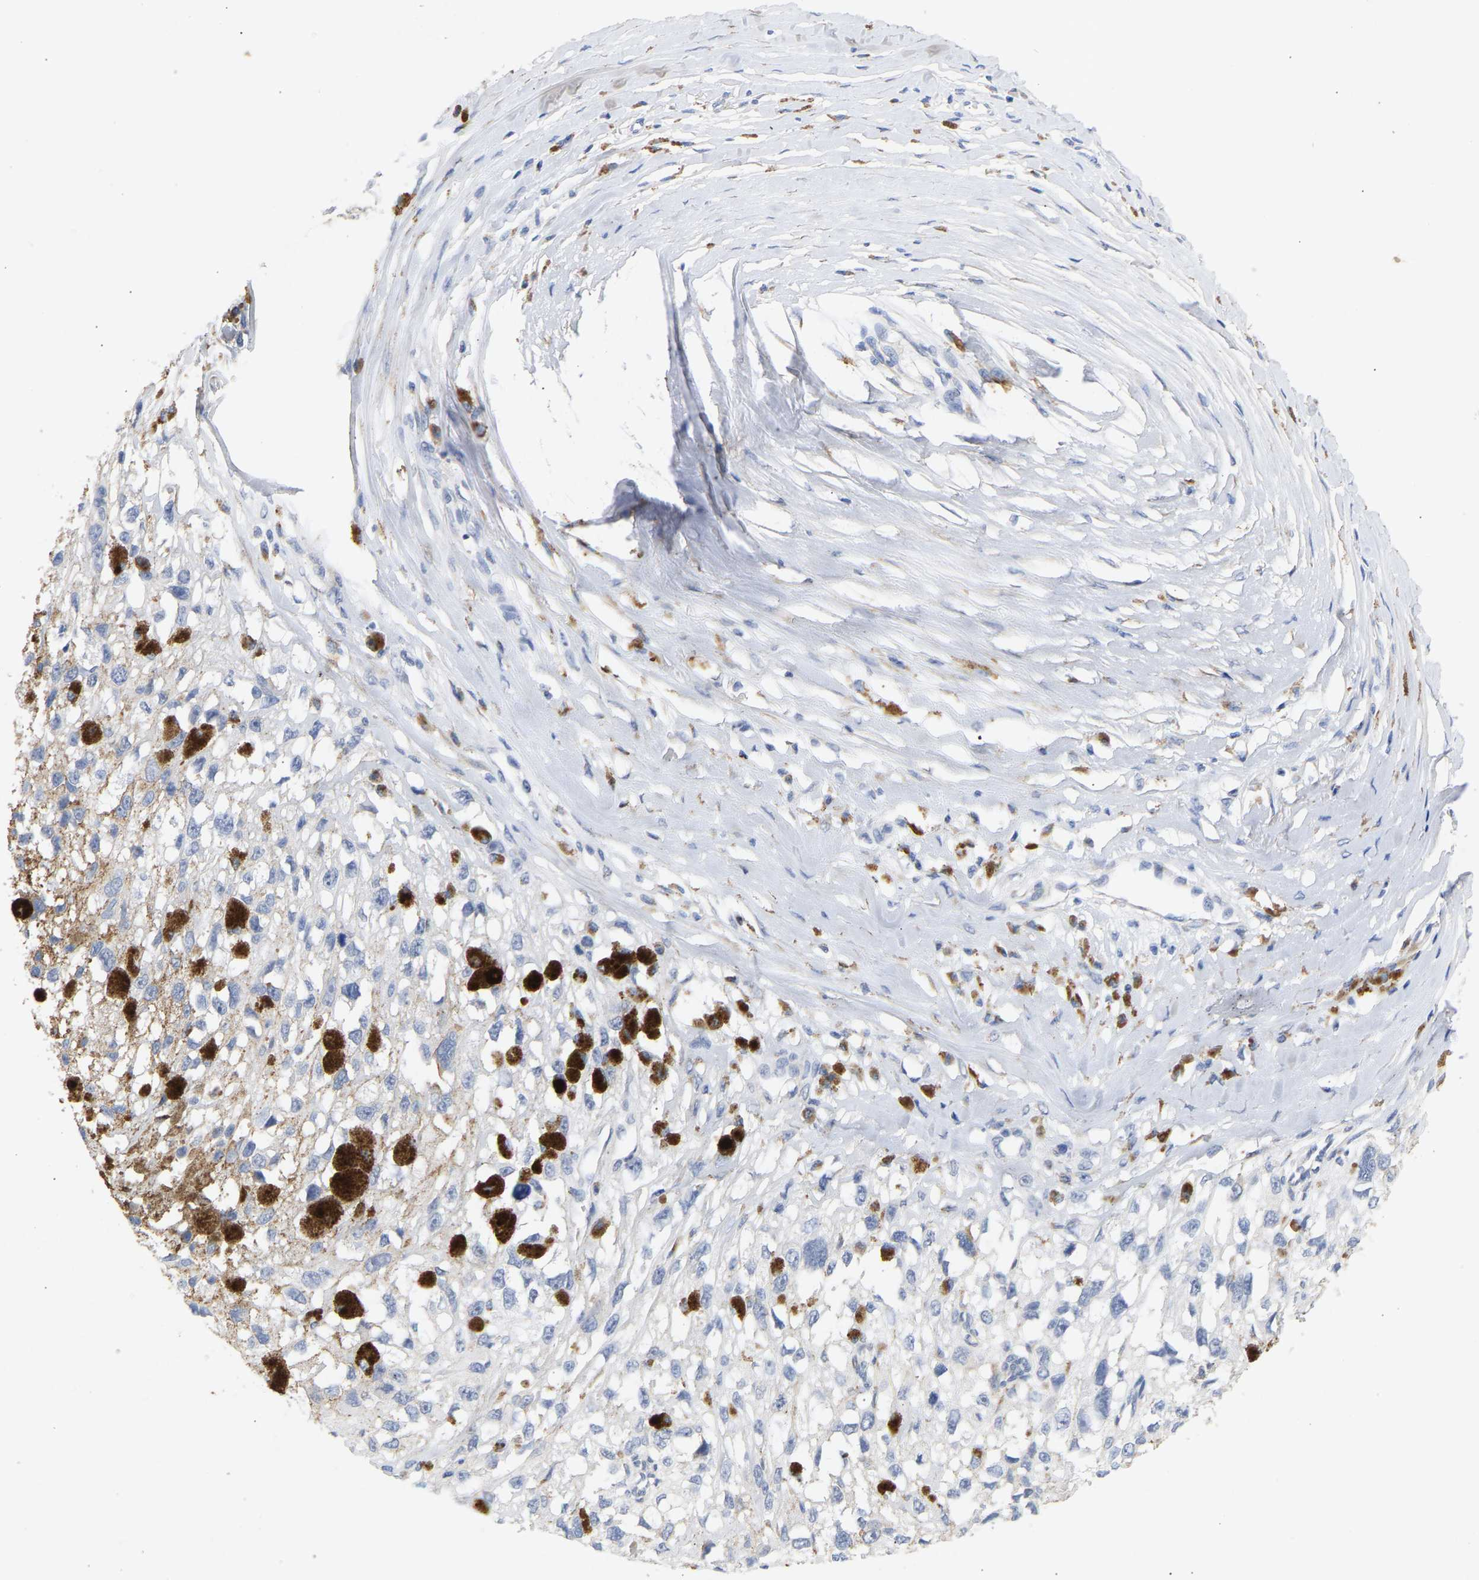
{"staining": {"intensity": "negative", "quantity": "none", "location": "none"}, "tissue": "melanoma", "cell_type": "Tumor cells", "image_type": "cancer", "snomed": [{"axis": "morphology", "description": "Malignant melanoma, Metastatic site"}, {"axis": "topography", "description": "Lymph node"}], "caption": "Malignant melanoma (metastatic site) was stained to show a protein in brown. There is no significant expression in tumor cells.", "gene": "SELENOM", "patient": {"sex": "male", "age": 59}}